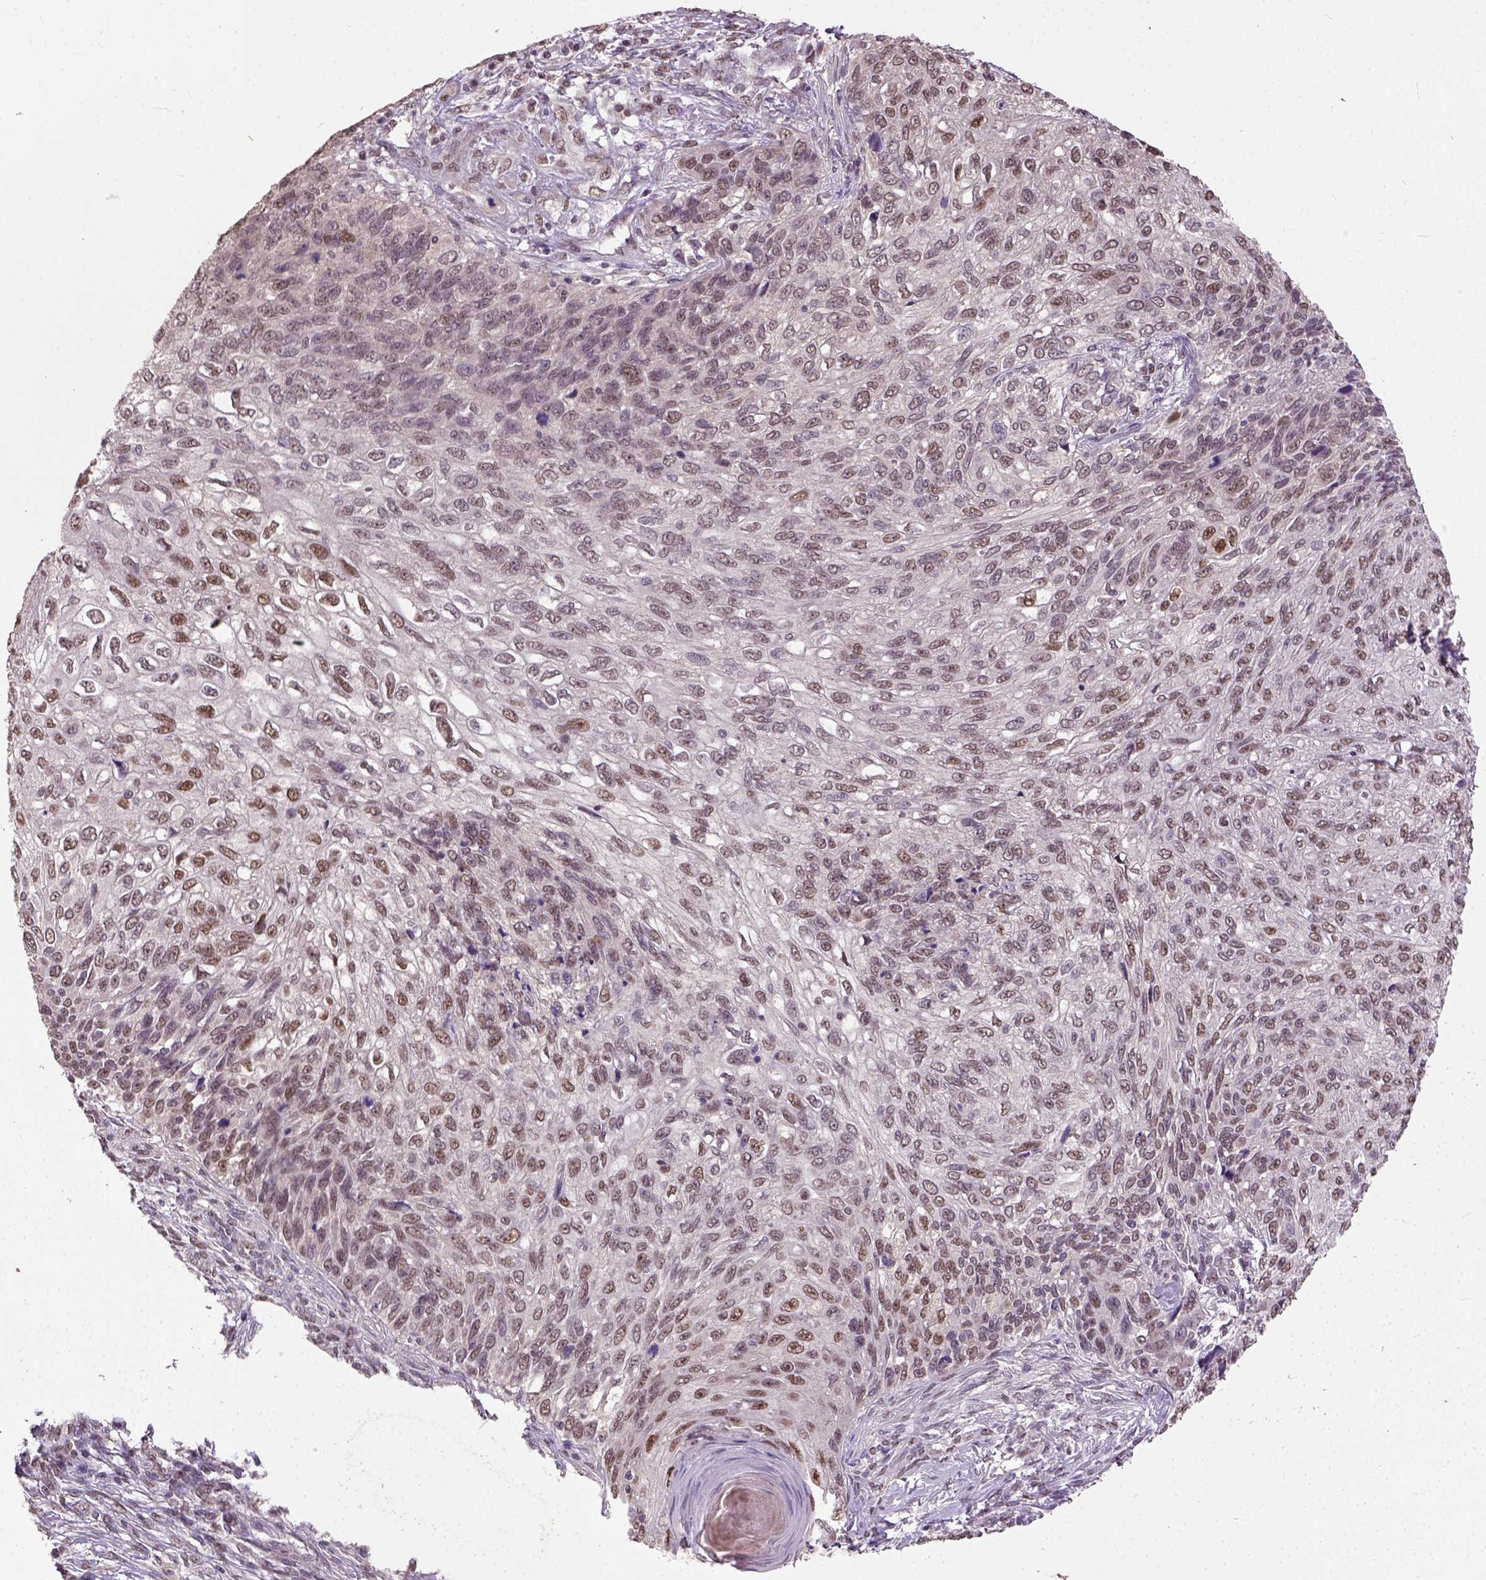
{"staining": {"intensity": "moderate", "quantity": ">75%", "location": "nuclear"}, "tissue": "skin cancer", "cell_type": "Tumor cells", "image_type": "cancer", "snomed": [{"axis": "morphology", "description": "Squamous cell carcinoma, NOS"}, {"axis": "topography", "description": "Skin"}], "caption": "High-magnification brightfield microscopy of skin squamous cell carcinoma stained with DAB (3,3'-diaminobenzidine) (brown) and counterstained with hematoxylin (blue). tumor cells exhibit moderate nuclear positivity is present in about>75% of cells.", "gene": "UBA3", "patient": {"sex": "male", "age": 92}}